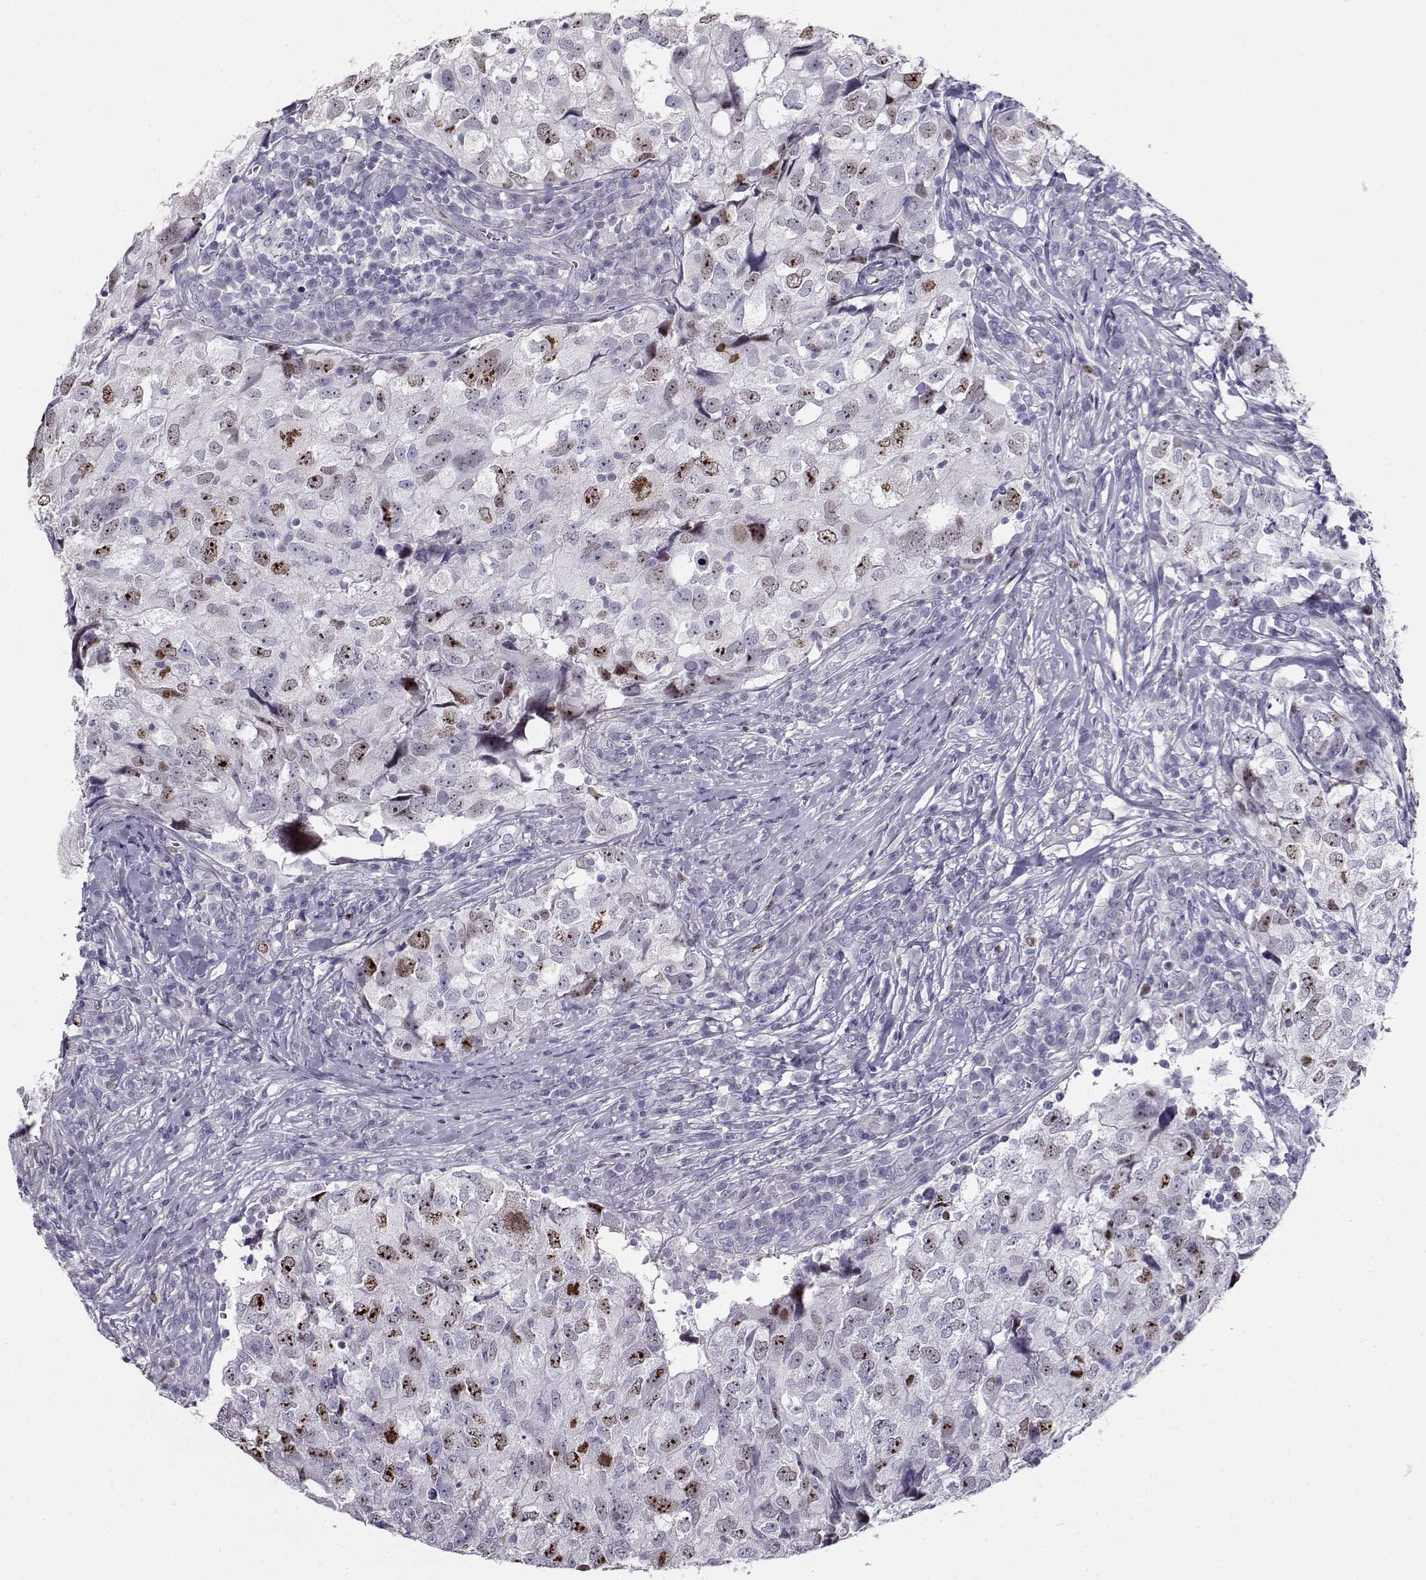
{"staining": {"intensity": "strong", "quantity": "<25%", "location": "nuclear"}, "tissue": "breast cancer", "cell_type": "Tumor cells", "image_type": "cancer", "snomed": [{"axis": "morphology", "description": "Duct carcinoma"}, {"axis": "topography", "description": "Breast"}], "caption": "Strong nuclear expression is seen in approximately <25% of tumor cells in breast invasive ductal carcinoma.", "gene": "NPW", "patient": {"sex": "female", "age": 30}}